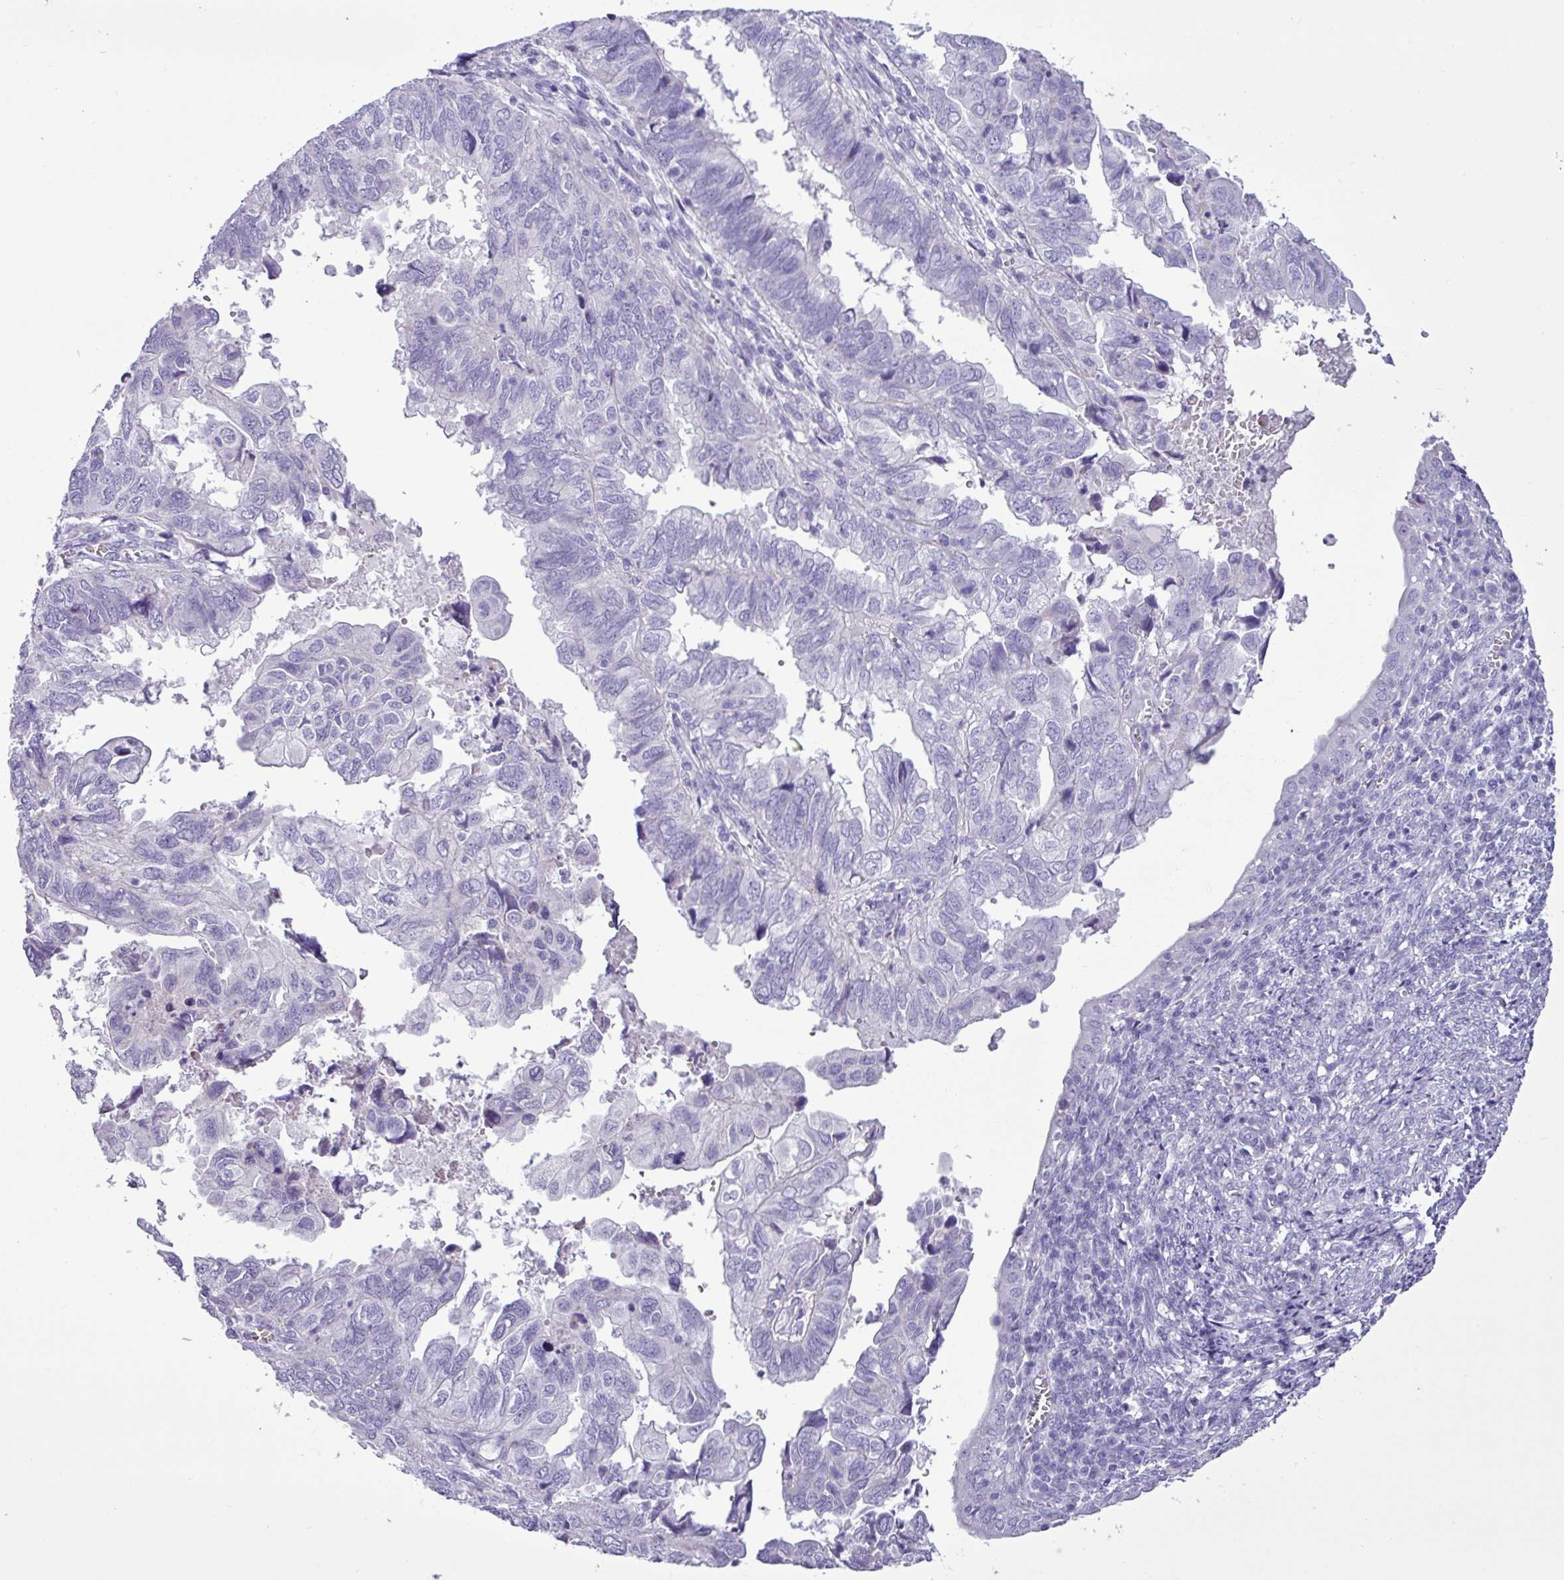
{"staining": {"intensity": "negative", "quantity": "none", "location": "none"}, "tissue": "endometrial cancer", "cell_type": "Tumor cells", "image_type": "cancer", "snomed": [{"axis": "morphology", "description": "Adenocarcinoma, NOS"}, {"axis": "topography", "description": "Uterus"}], "caption": "Adenocarcinoma (endometrial) was stained to show a protein in brown. There is no significant expression in tumor cells. Brightfield microscopy of immunohistochemistry (IHC) stained with DAB (brown) and hematoxylin (blue), captured at high magnification.", "gene": "ALDH3A1", "patient": {"sex": "female", "age": 77}}